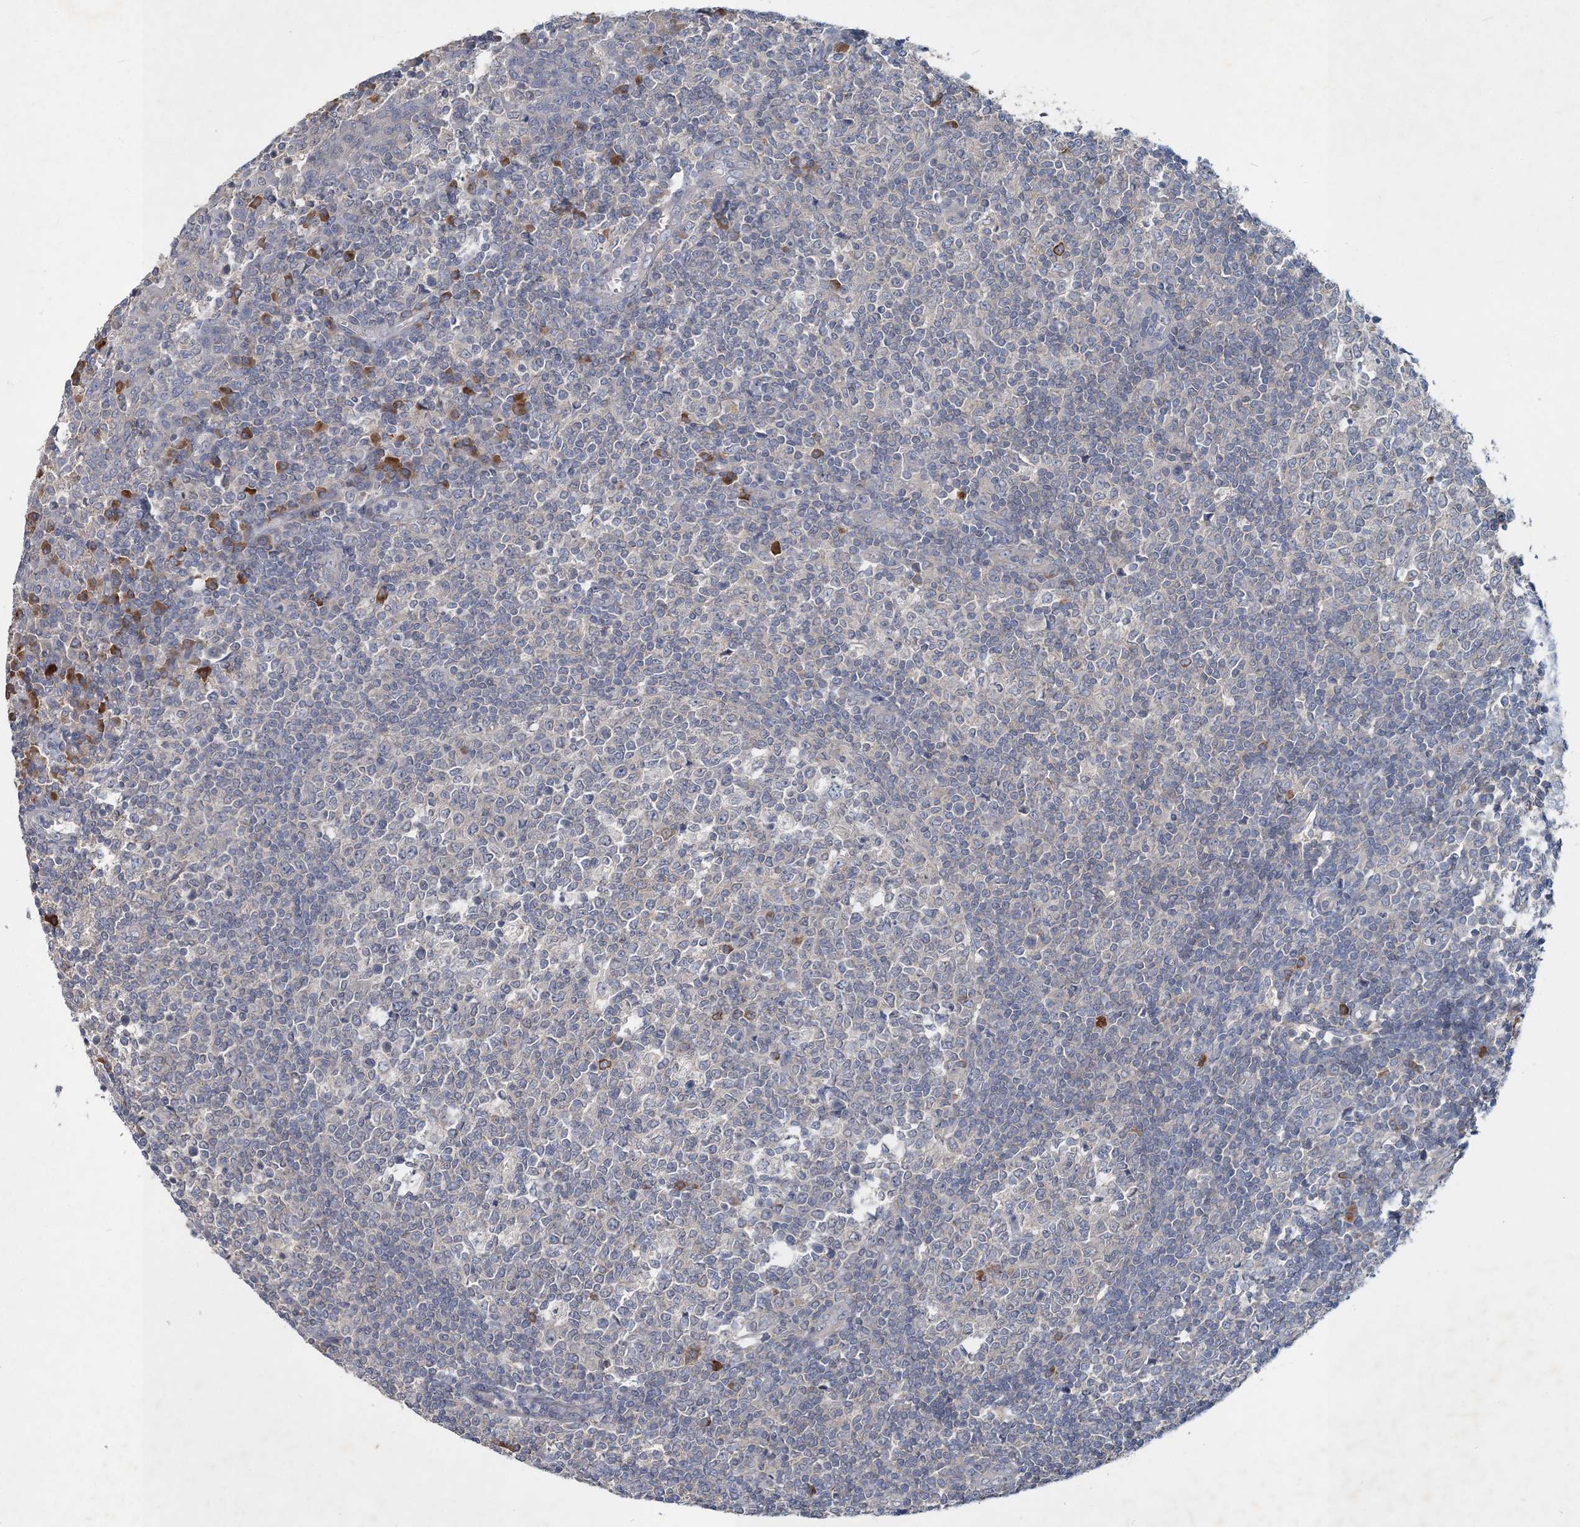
{"staining": {"intensity": "weak", "quantity": "<25%", "location": "cytoplasmic/membranous"}, "tissue": "tonsil", "cell_type": "Germinal center cells", "image_type": "normal", "snomed": [{"axis": "morphology", "description": "Normal tissue, NOS"}, {"axis": "topography", "description": "Tonsil"}], "caption": "The photomicrograph displays no significant positivity in germinal center cells of tonsil. (Brightfield microscopy of DAB IHC at high magnification).", "gene": "RNF25", "patient": {"sex": "female", "age": 19}}